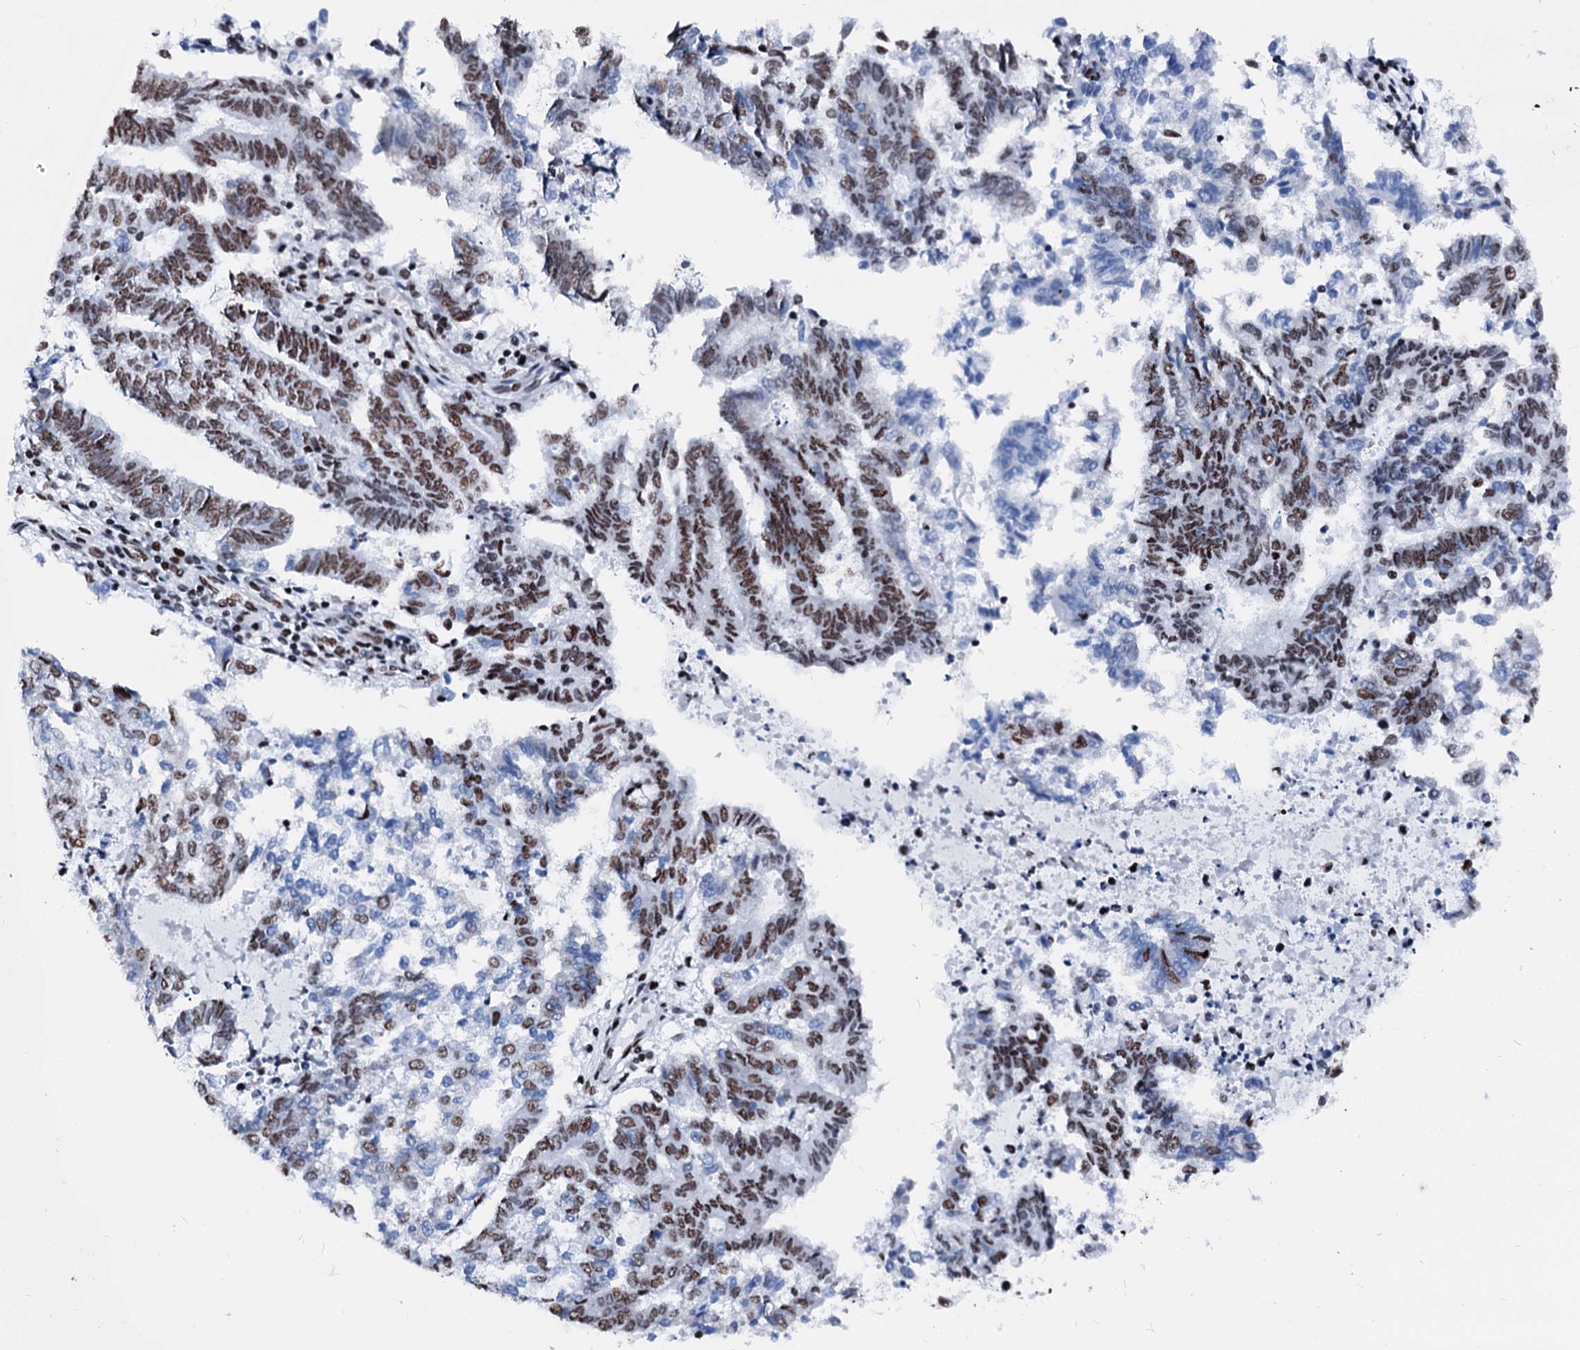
{"staining": {"intensity": "moderate", "quantity": "25%-75%", "location": "nuclear"}, "tissue": "endometrial cancer", "cell_type": "Tumor cells", "image_type": "cancer", "snomed": [{"axis": "morphology", "description": "Adenocarcinoma, NOS"}, {"axis": "topography", "description": "Endometrium"}], "caption": "Immunohistochemistry (IHC) micrograph of neoplastic tissue: human endometrial cancer (adenocarcinoma) stained using IHC reveals medium levels of moderate protein expression localized specifically in the nuclear of tumor cells, appearing as a nuclear brown color.", "gene": "RALY", "patient": {"sex": "female", "age": 79}}